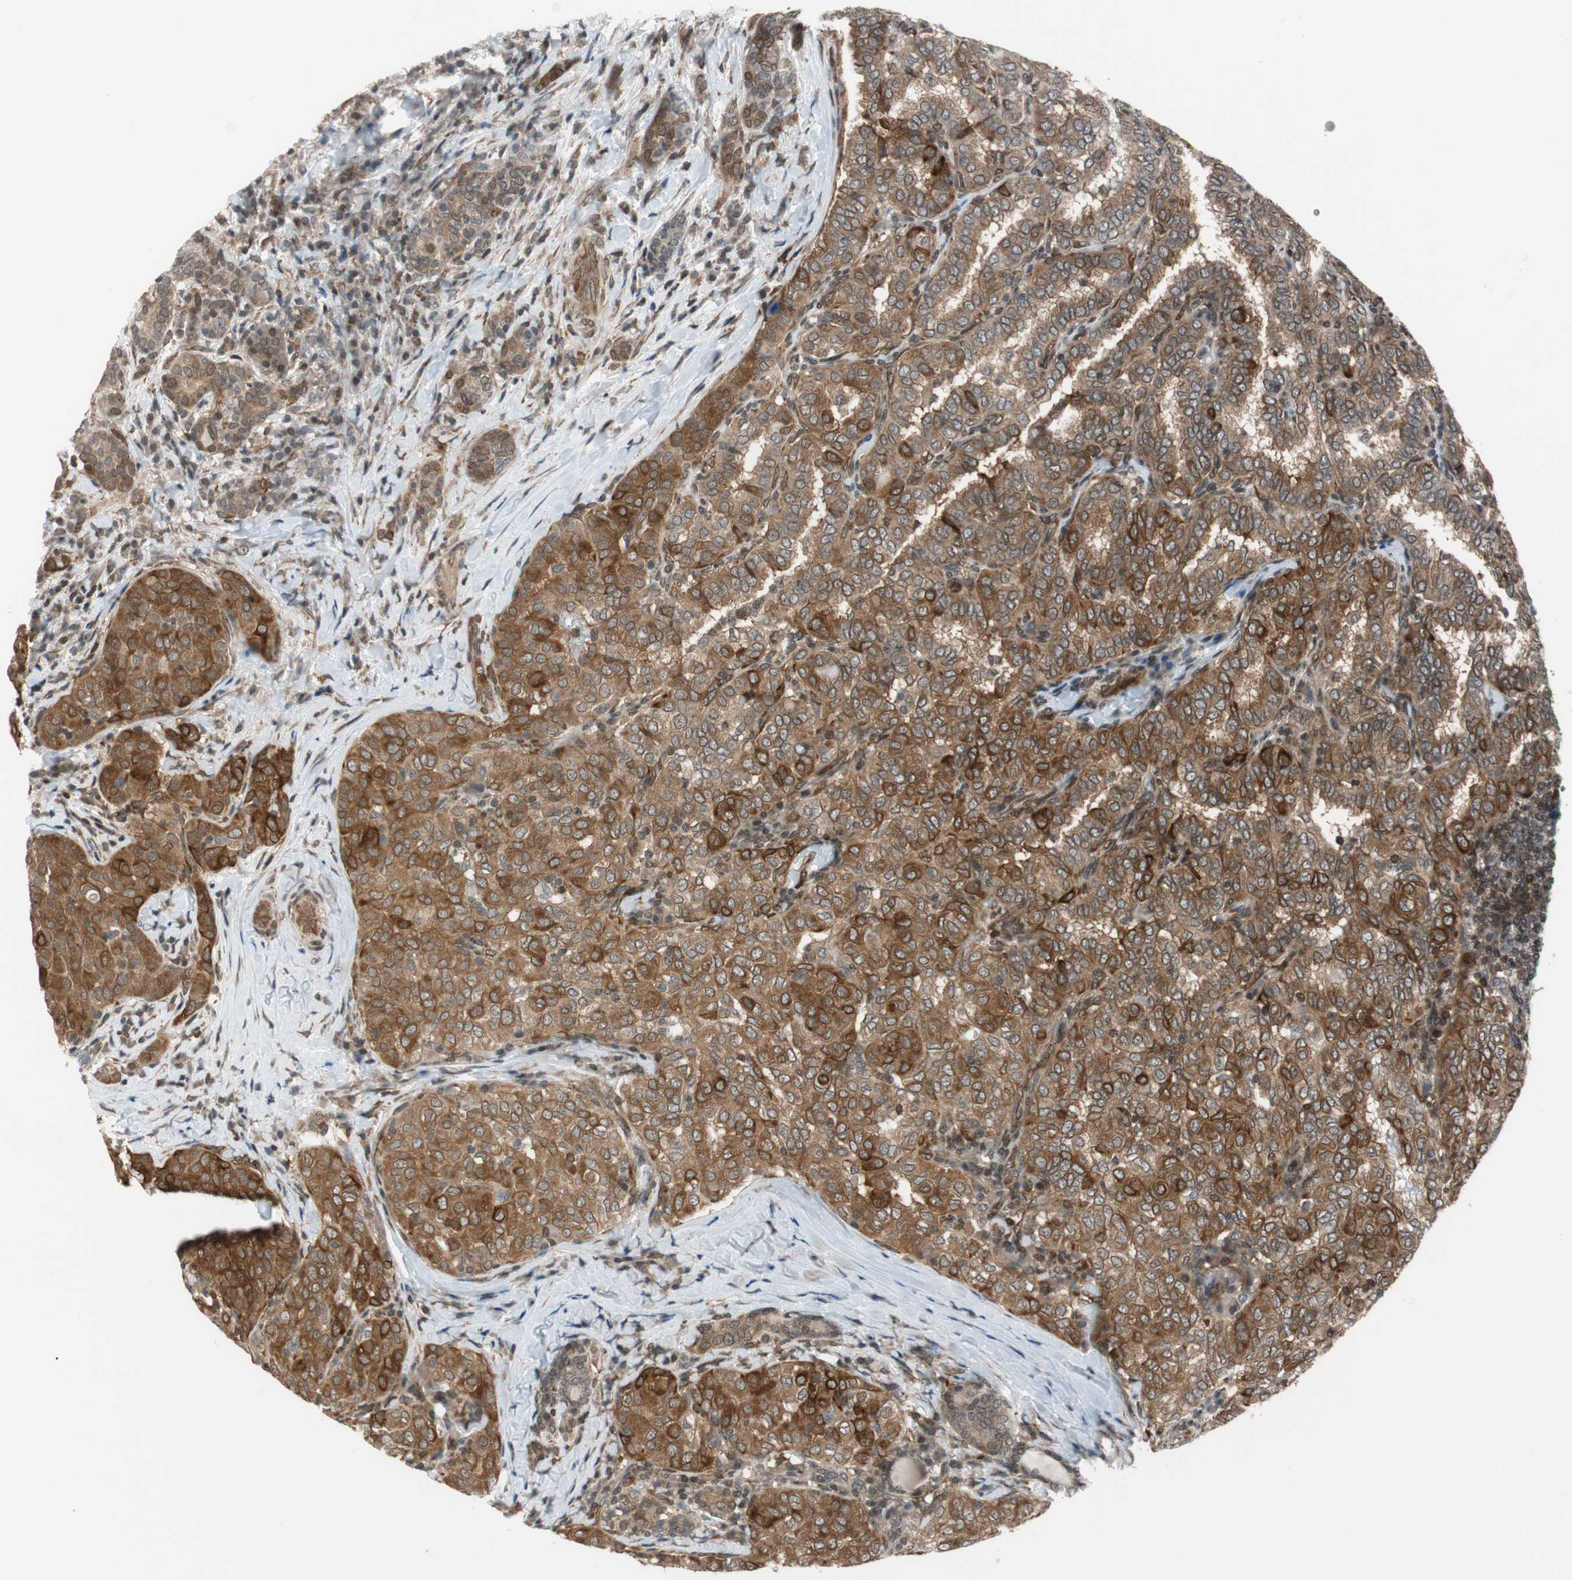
{"staining": {"intensity": "strong", "quantity": ">75%", "location": "cytoplasmic/membranous"}, "tissue": "thyroid cancer", "cell_type": "Tumor cells", "image_type": "cancer", "snomed": [{"axis": "morphology", "description": "Papillary adenocarcinoma, NOS"}, {"axis": "topography", "description": "Thyroid gland"}], "caption": "Immunohistochemical staining of human papillary adenocarcinoma (thyroid) reveals high levels of strong cytoplasmic/membranous expression in about >75% of tumor cells.", "gene": "ZNF512B", "patient": {"sex": "female", "age": 30}}